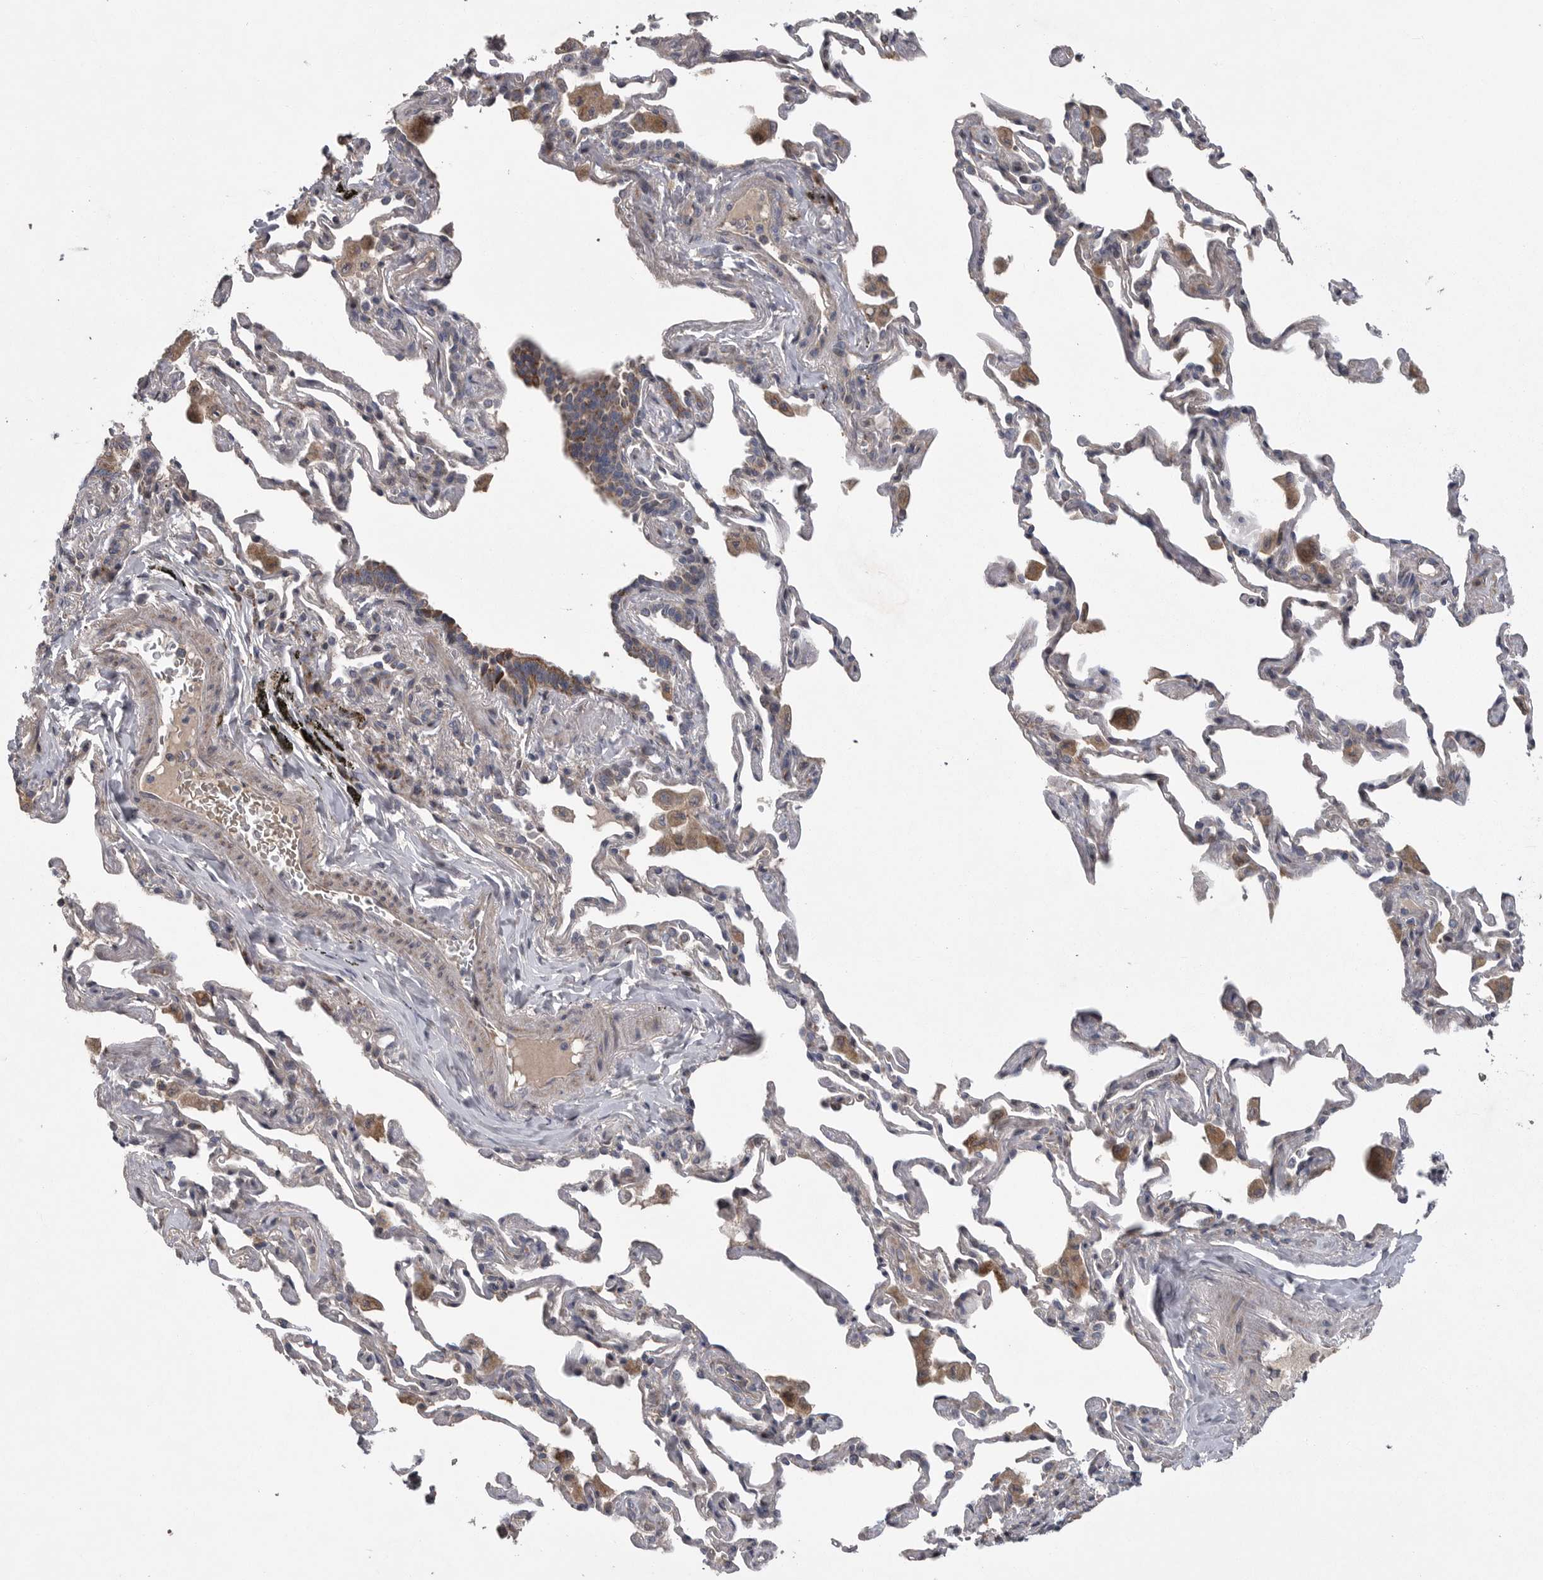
{"staining": {"intensity": "moderate", "quantity": ">75%", "location": "cytoplasmic/membranous"}, "tissue": "bronchus", "cell_type": "Respiratory epithelial cells", "image_type": "normal", "snomed": [{"axis": "morphology", "description": "Normal tissue, NOS"}, {"axis": "morphology", "description": "Inflammation, NOS"}, {"axis": "topography", "description": "Bronchus"}, {"axis": "topography", "description": "Lung"}], "caption": "Immunohistochemical staining of normal bronchus displays >75% levels of moderate cytoplasmic/membranous protein staining in about >75% of respiratory epithelial cells. The protein is shown in brown color, while the nuclei are stained blue.", "gene": "CRP", "patient": {"sex": "female", "age": 46}}